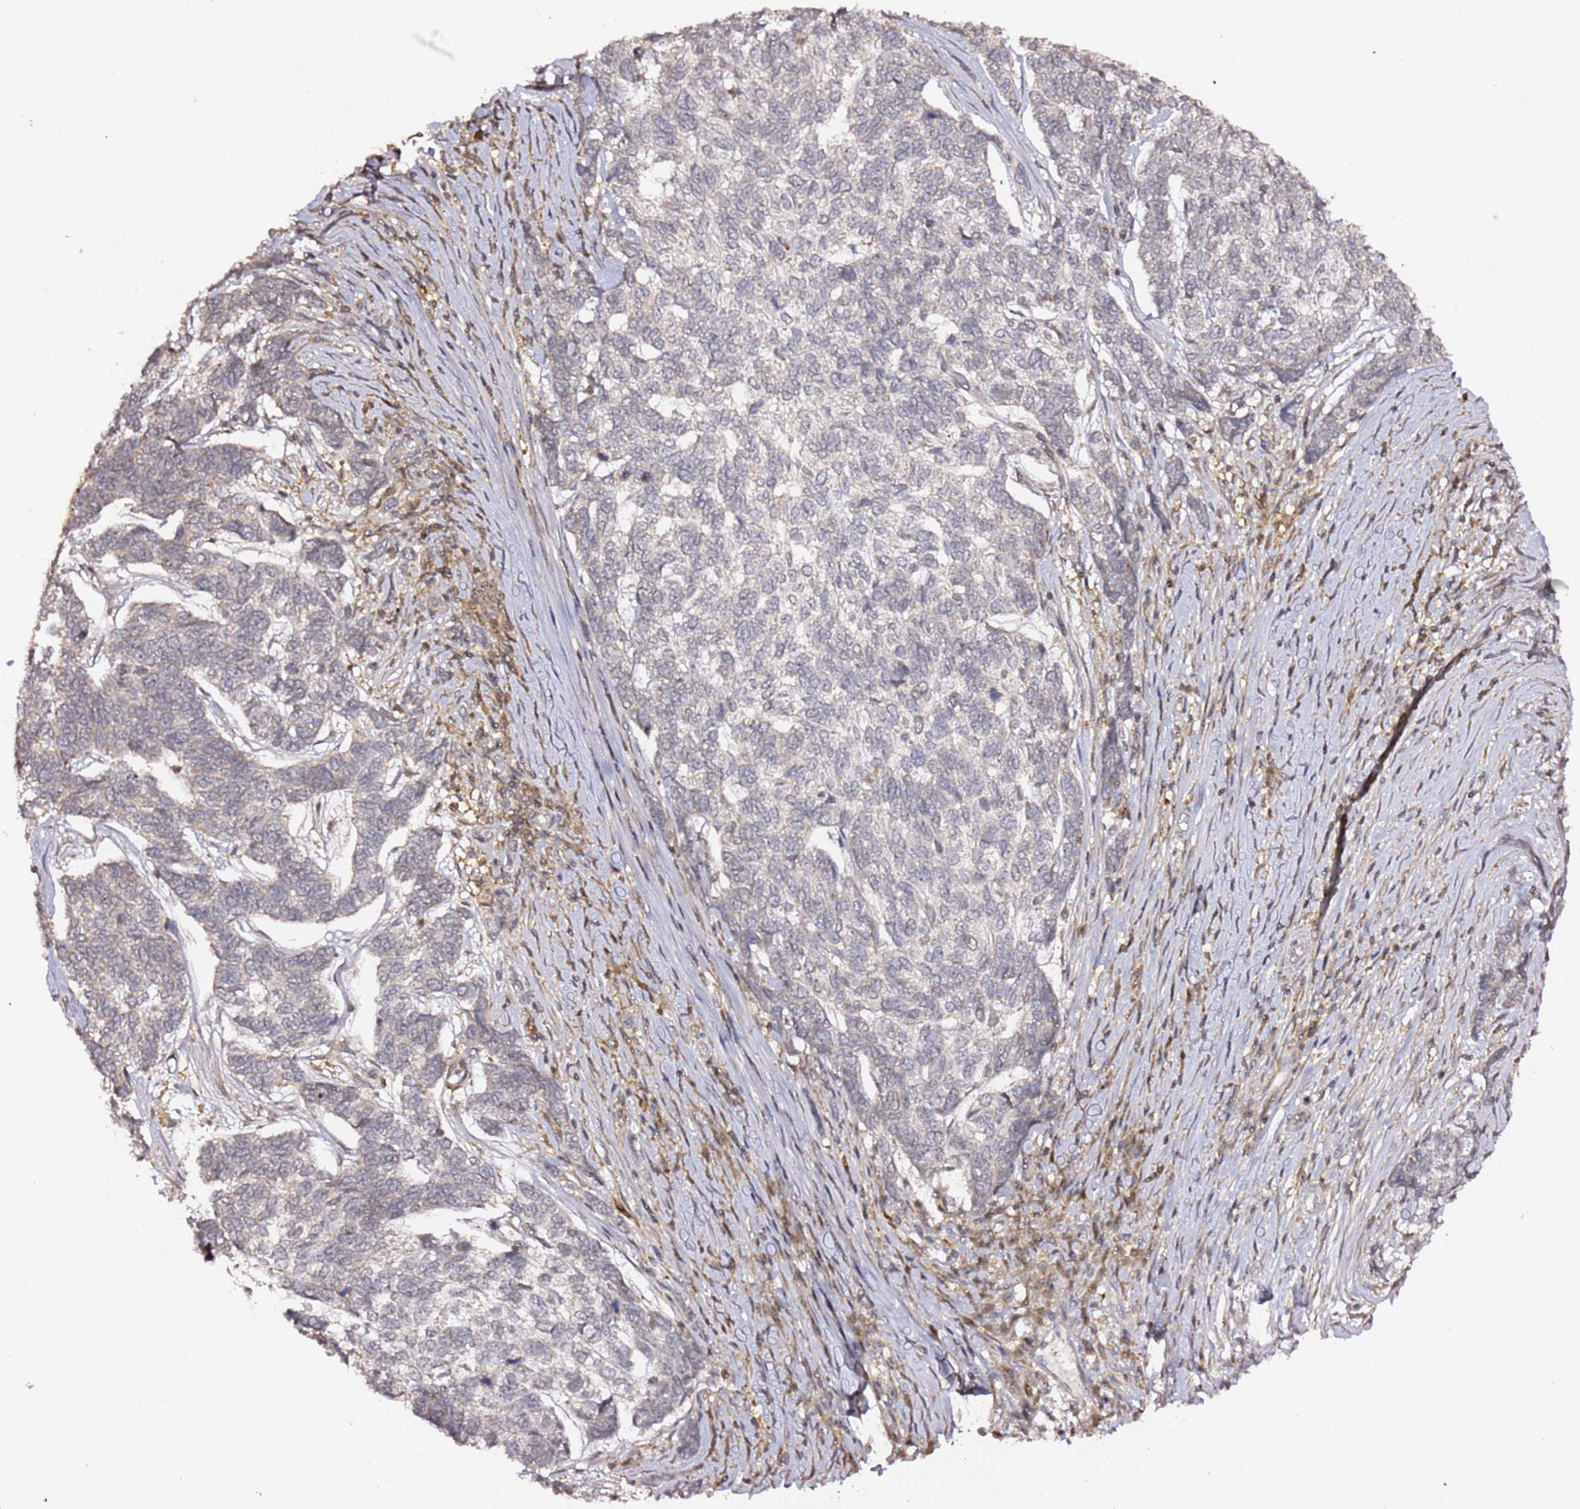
{"staining": {"intensity": "negative", "quantity": "none", "location": "none"}, "tissue": "skin cancer", "cell_type": "Tumor cells", "image_type": "cancer", "snomed": [{"axis": "morphology", "description": "Basal cell carcinoma"}, {"axis": "topography", "description": "Skin"}], "caption": "IHC of human basal cell carcinoma (skin) shows no positivity in tumor cells.", "gene": "OR5V1", "patient": {"sex": "female", "age": 65}}